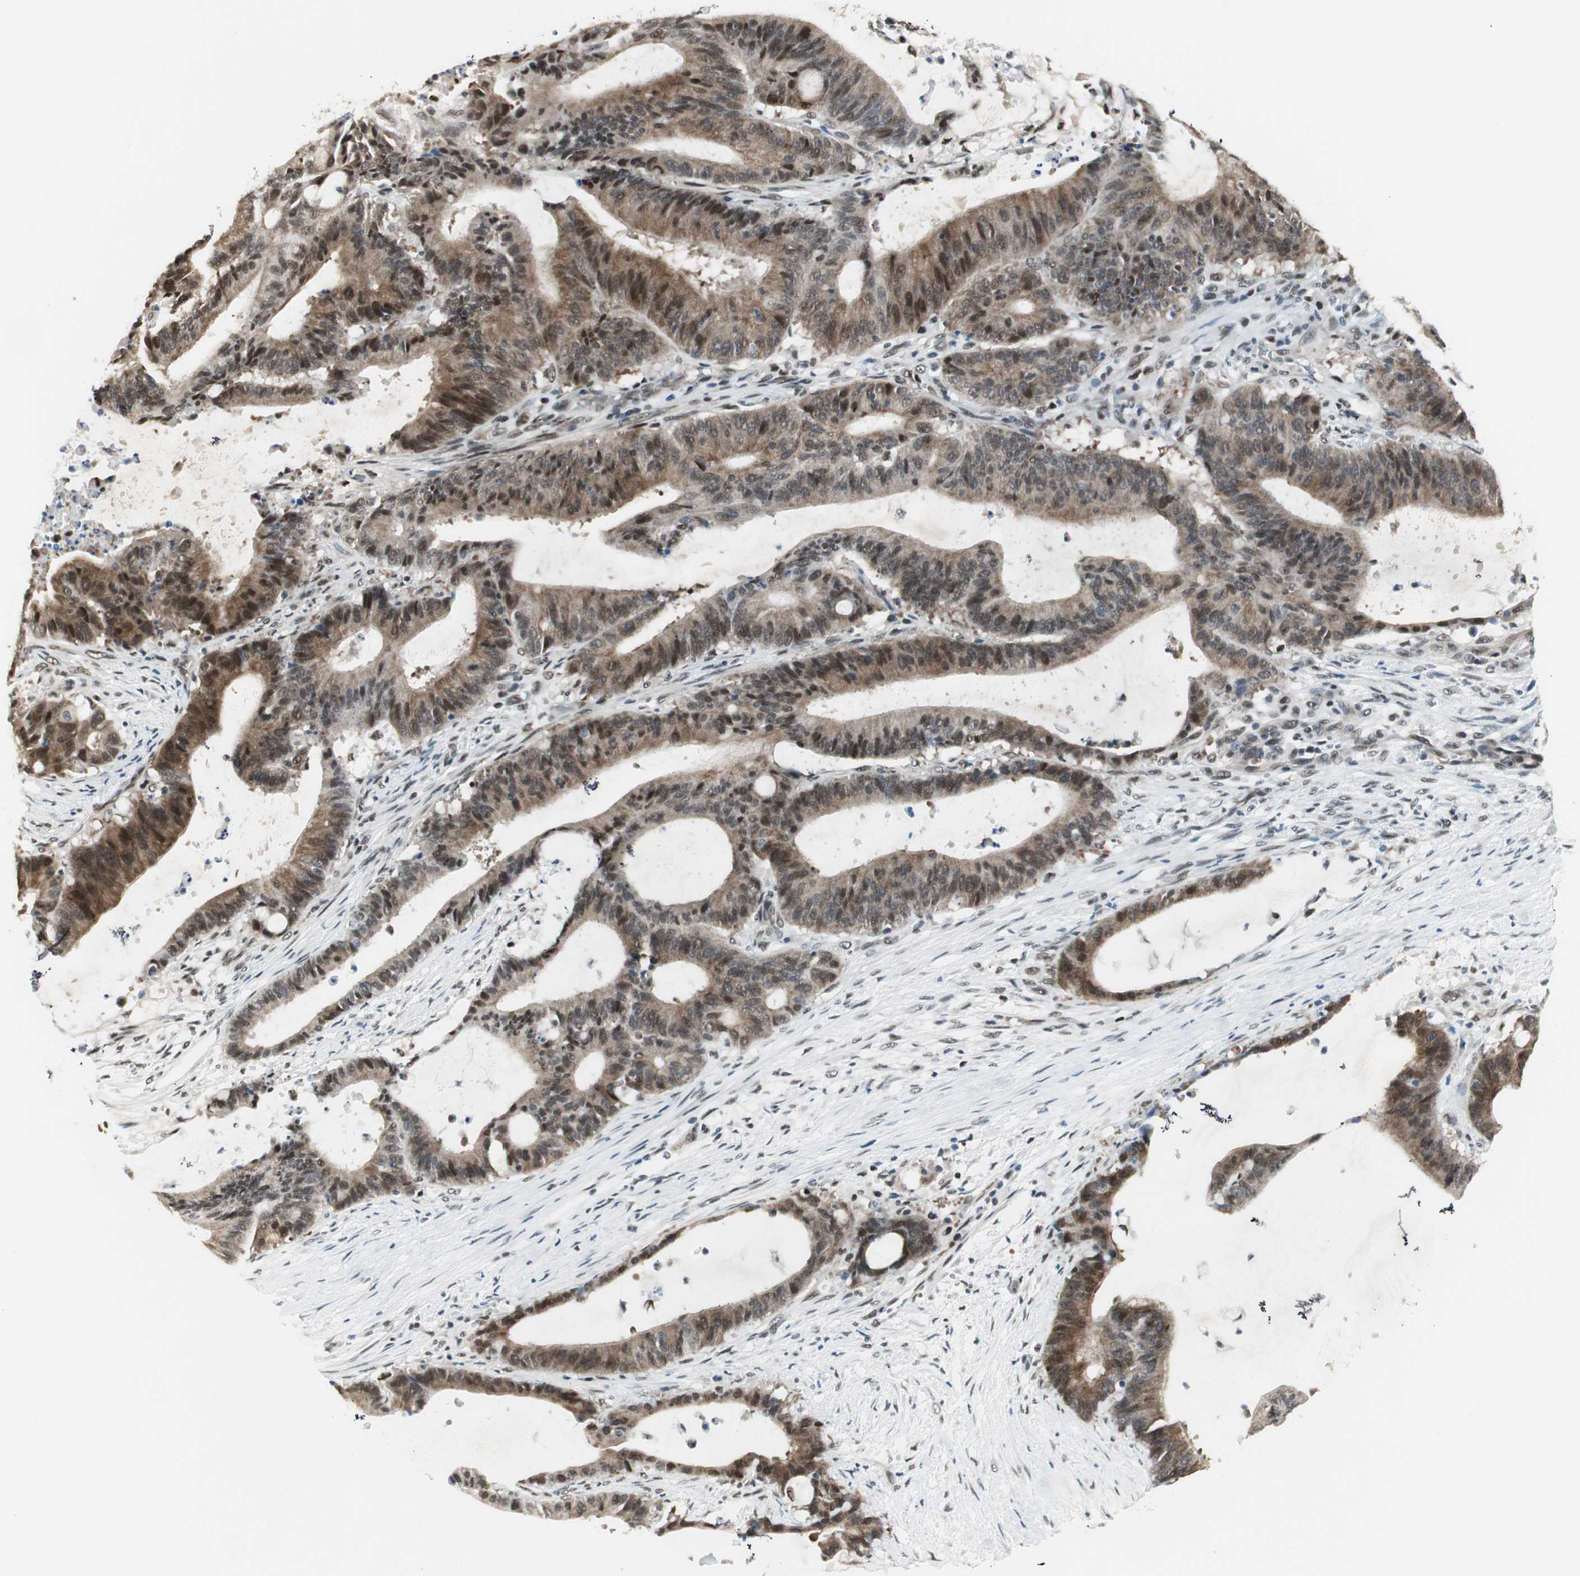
{"staining": {"intensity": "moderate", "quantity": ">75%", "location": "cytoplasmic/membranous,nuclear"}, "tissue": "liver cancer", "cell_type": "Tumor cells", "image_type": "cancer", "snomed": [{"axis": "morphology", "description": "Cholangiocarcinoma"}, {"axis": "topography", "description": "Liver"}], "caption": "Cholangiocarcinoma (liver) stained for a protein exhibits moderate cytoplasmic/membranous and nuclear positivity in tumor cells.", "gene": "ZBTB17", "patient": {"sex": "female", "age": 73}}